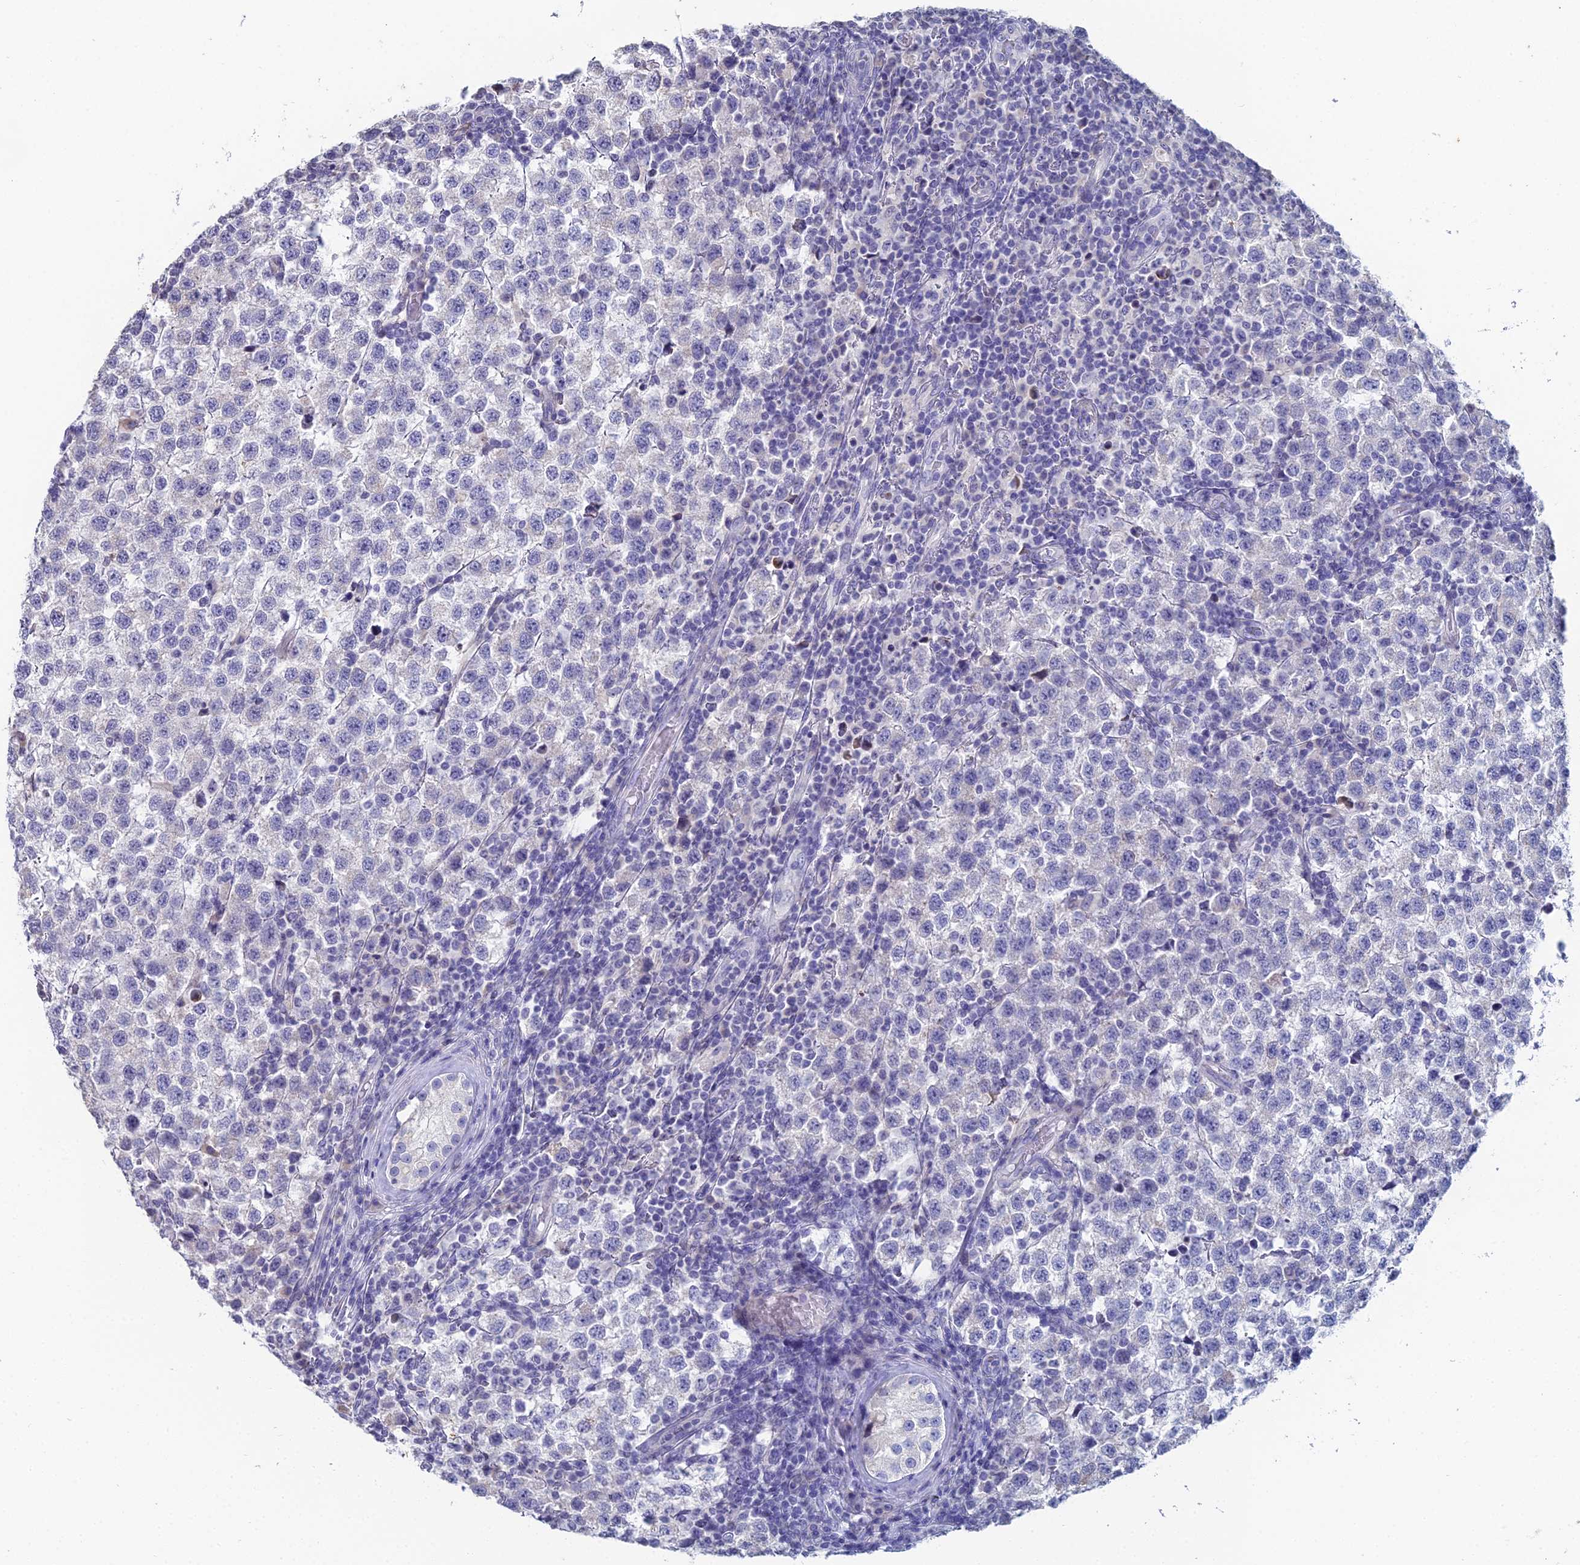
{"staining": {"intensity": "negative", "quantity": "none", "location": "none"}, "tissue": "testis cancer", "cell_type": "Tumor cells", "image_type": "cancer", "snomed": [{"axis": "morphology", "description": "Seminoma, NOS"}, {"axis": "topography", "description": "Testis"}], "caption": "Tumor cells show no significant protein expression in testis cancer (seminoma). (DAB immunohistochemistry, high magnification).", "gene": "PRR22", "patient": {"sex": "male", "age": 34}}